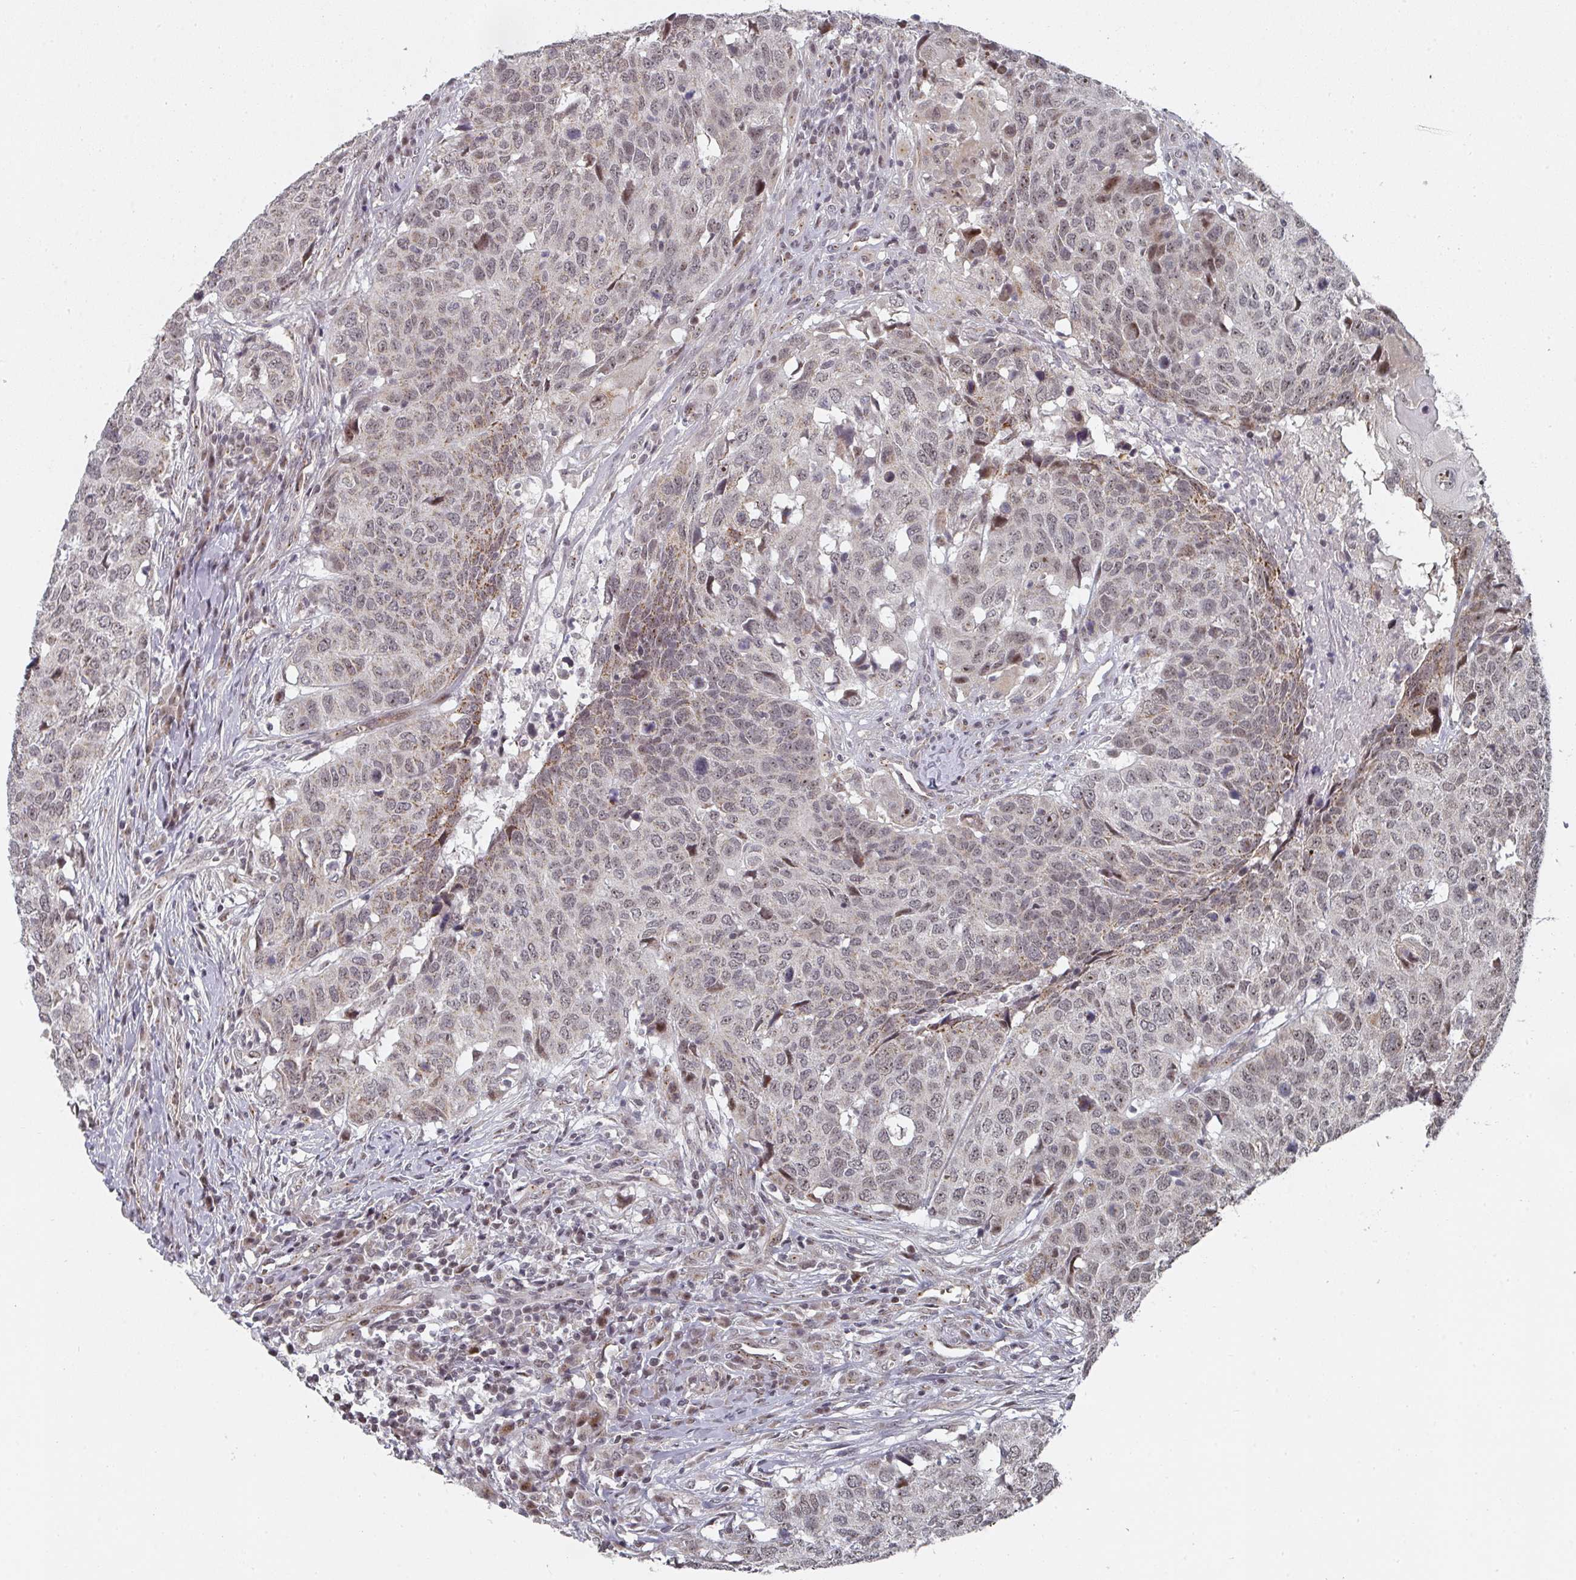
{"staining": {"intensity": "moderate", "quantity": "25%-75%", "location": "cytoplasmic/membranous,nuclear"}, "tissue": "head and neck cancer", "cell_type": "Tumor cells", "image_type": "cancer", "snomed": [{"axis": "morphology", "description": "Normal tissue, NOS"}, {"axis": "morphology", "description": "Squamous cell carcinoma, NOS"}, {"axis": "topography", "description": "Skeletal muscle"}, {"axis": "topography", "description": "Vascular tissue"}, {"axis": "topography", "description": "Peripheral nerve tissue"}, {"axis": "topography", "description": "Head-Neck"}], "caption": "Immunohistochemistry histopathology image of neoplastic tissue: squamous cell carcinoma (head and neck) stained using immunohistochemistry (IHC) reveals medium levels of moderate protein expression localized specifically in the cytoplasmic/membranous and nuclear of tumor cells, appearing as a cytoplasmic/membranous and nuclear brown color.", "gene": "KIF1C", "patient": {"sex": "male", "age": 66}}